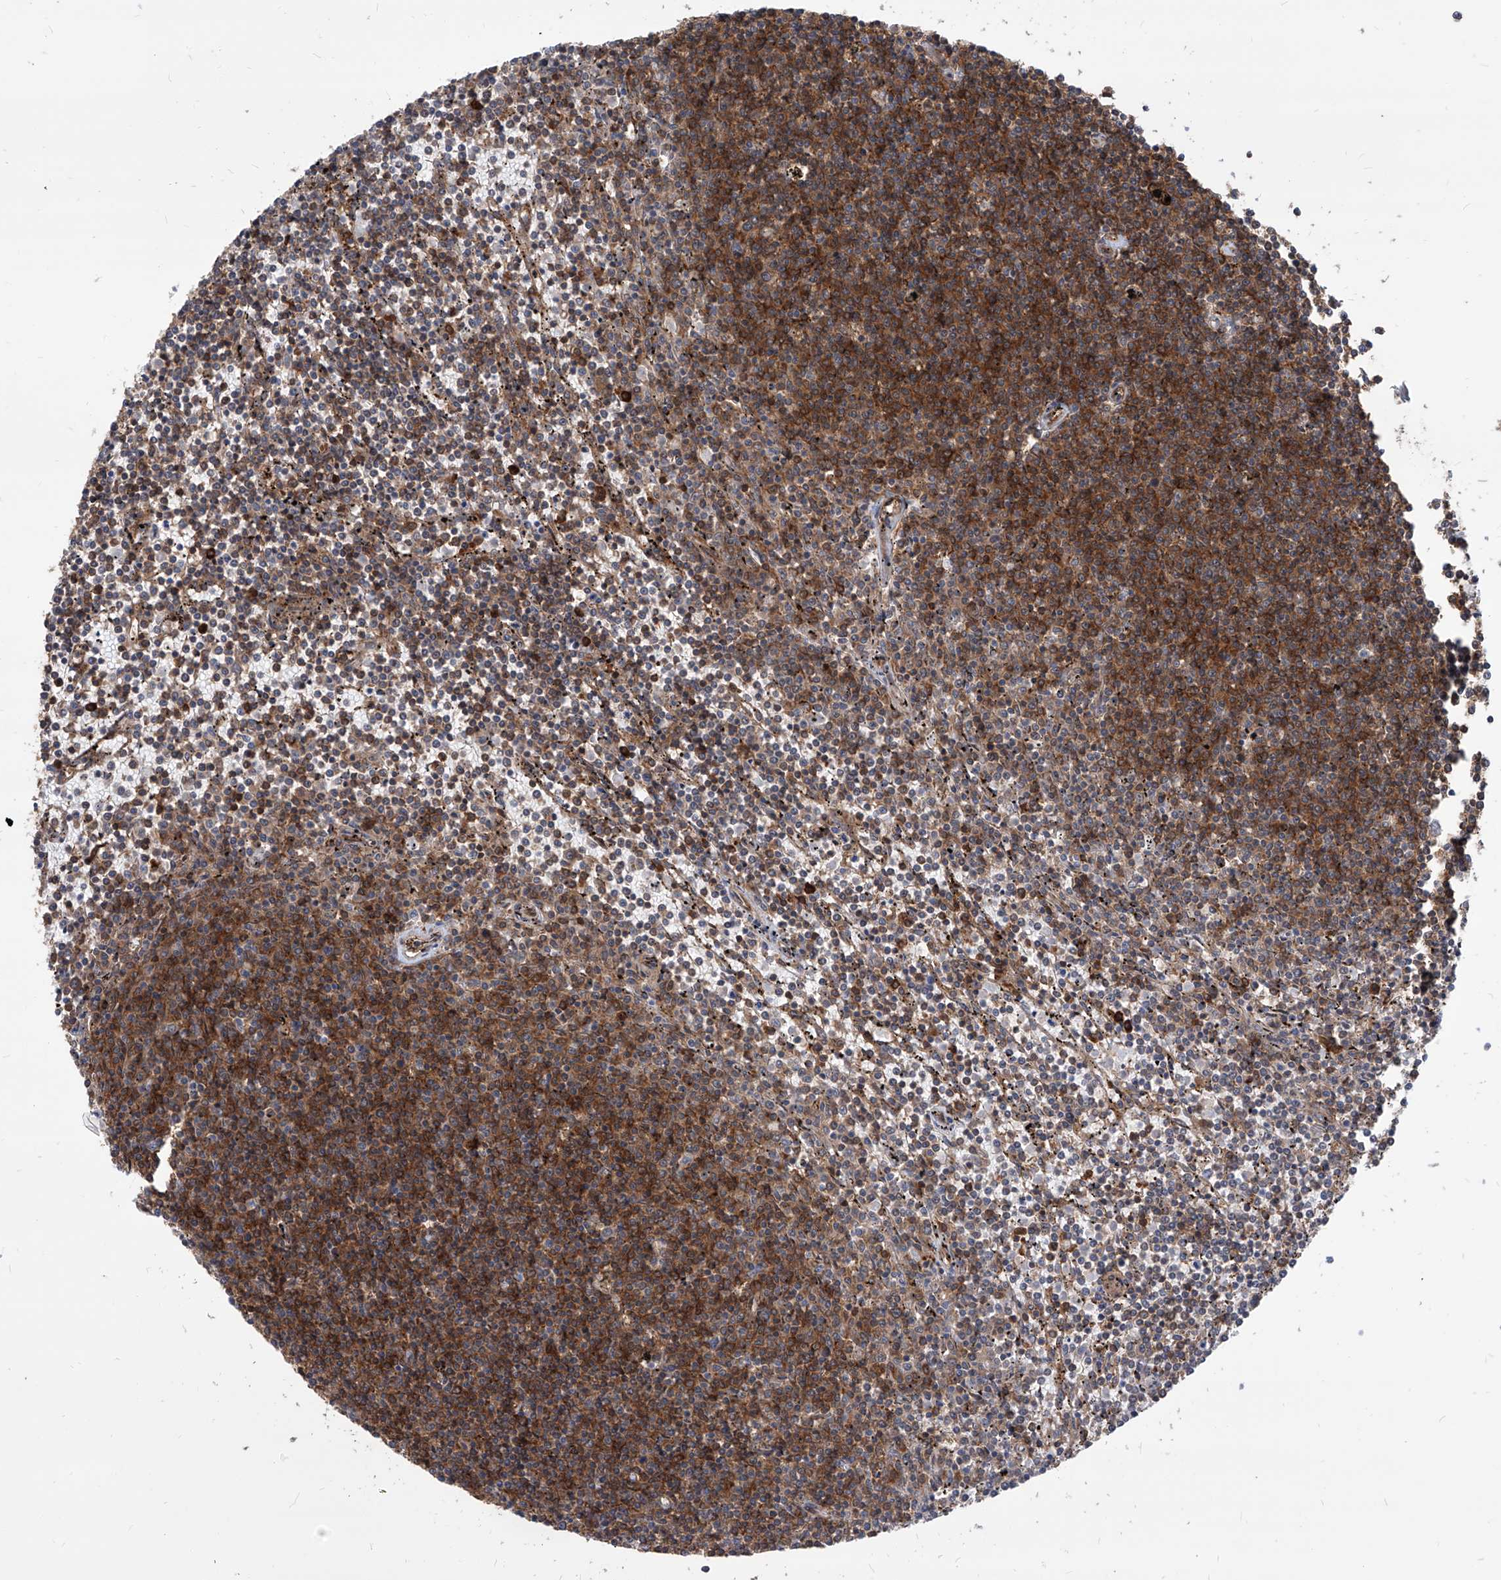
{"staining": {"intensity": "moderate", "quantity": ">75%", "location": "cytoplasmic/membranous"}, "tissue": "lymphoma", "cell_type": "Tumor cells", "image_type": "cancer", "snomed": [{"axis": "morphology", "description": "Malignant lymphoma, non-Hodgkin's type, Low grade"}, {"axis": "topography", "description": "Spleen"}], "caption": "Human low-grade malignant lymphoma, non-Hodgkin's type stained with a protein marker demonstrates moderate staining in tumor cells.", "gene": "MAGED2", "patient": {"sex": "female", "age": 50}}